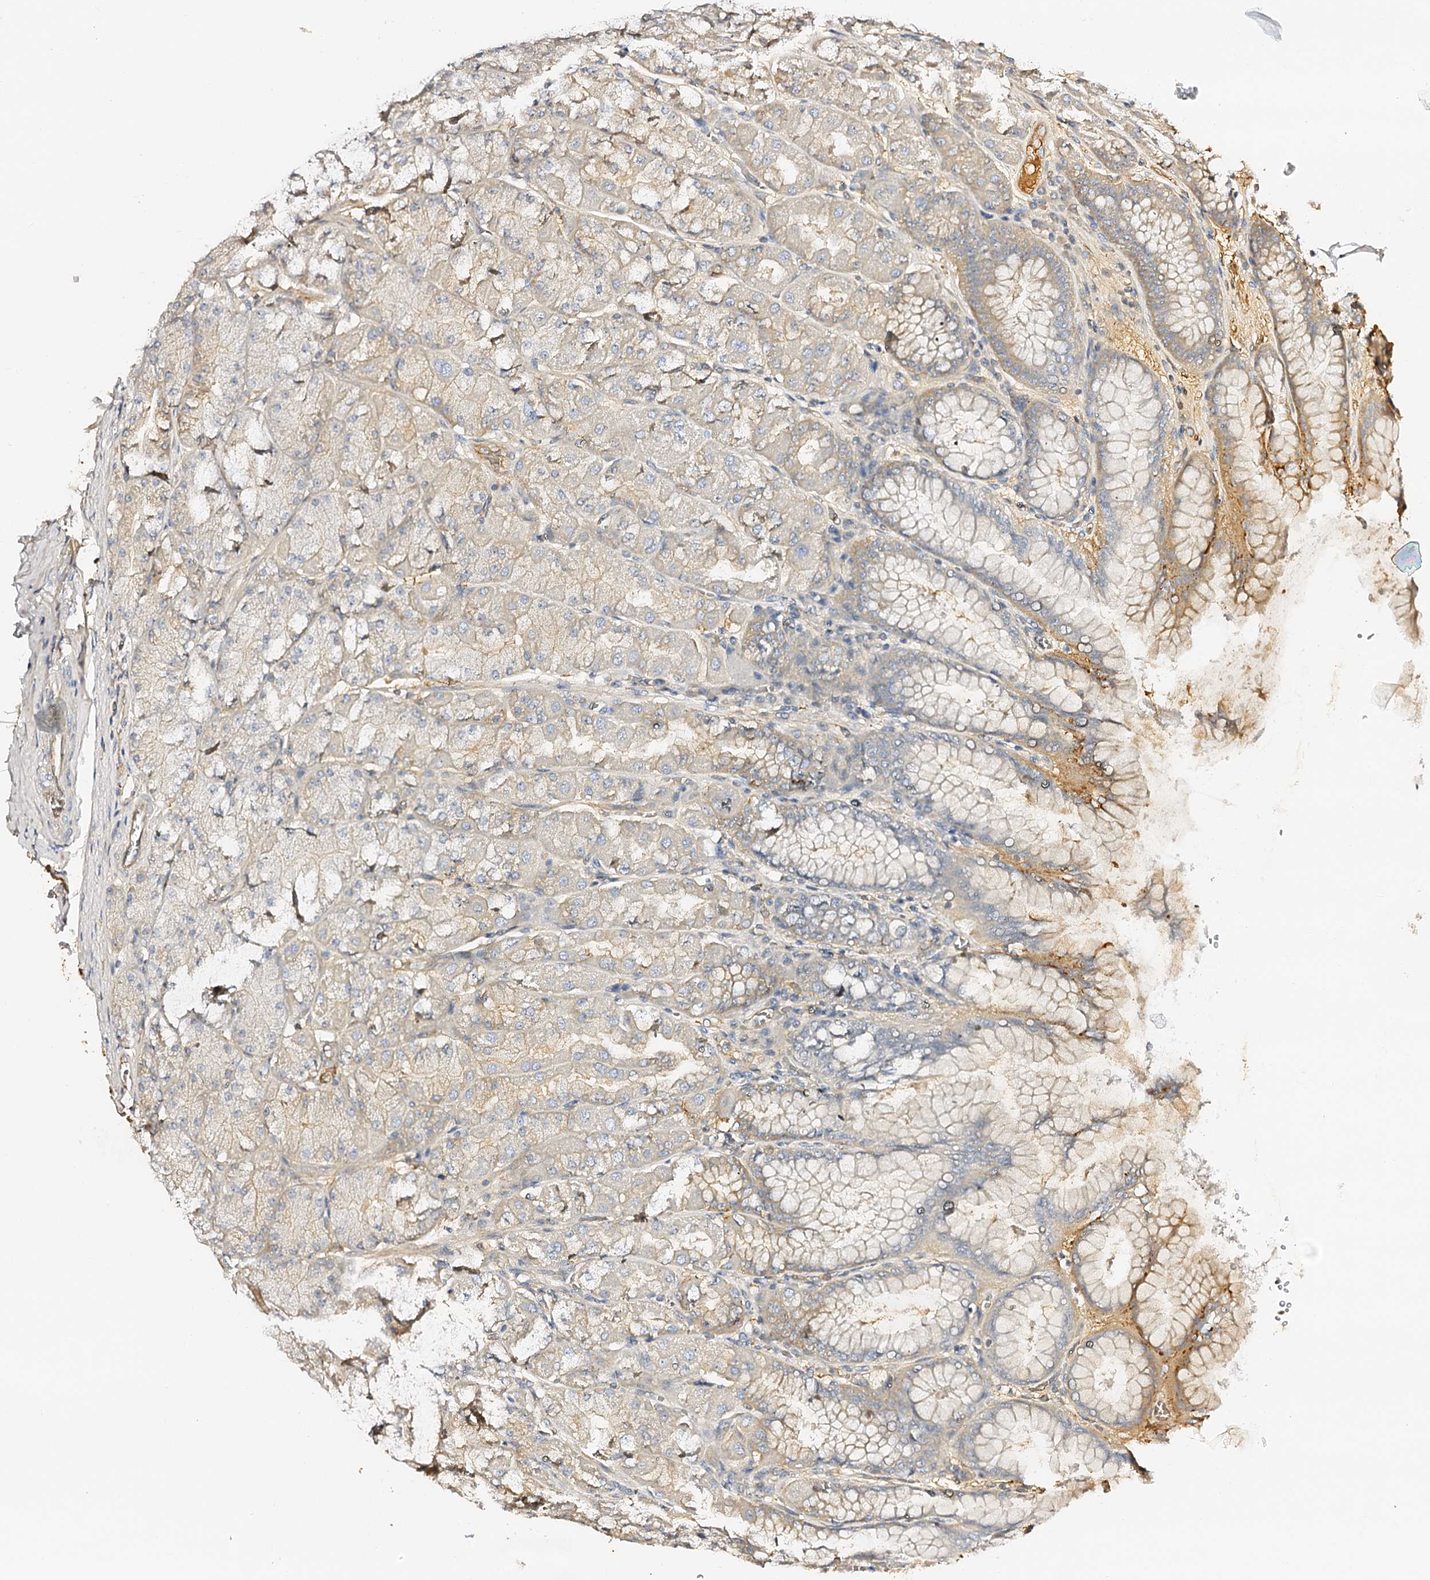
{"staining": {"intensity": "moderate", "quantity": "25%-75%", "location": "cytoplasmic/membranous"}, "tissue": "stomach", "cell_type": "Glandular cells", "image_type": "normal", "snomed": [{"axis": "morphology", "description": "Normal tissue, NOS"}, {"axis": "topography", "description": "Stomach, upper"}], "caption": "IHC micrograph of benign stomach: stomach stained using immunohistochemistry displays medium levels of moderate protein expression localized specifically in the cytoplasmic/membranous of glandular cells, appearing as a cytoplasmic/membranous brown color.", "gene": "CSKMT", "patient": {"sex": "female", "age": 56}}